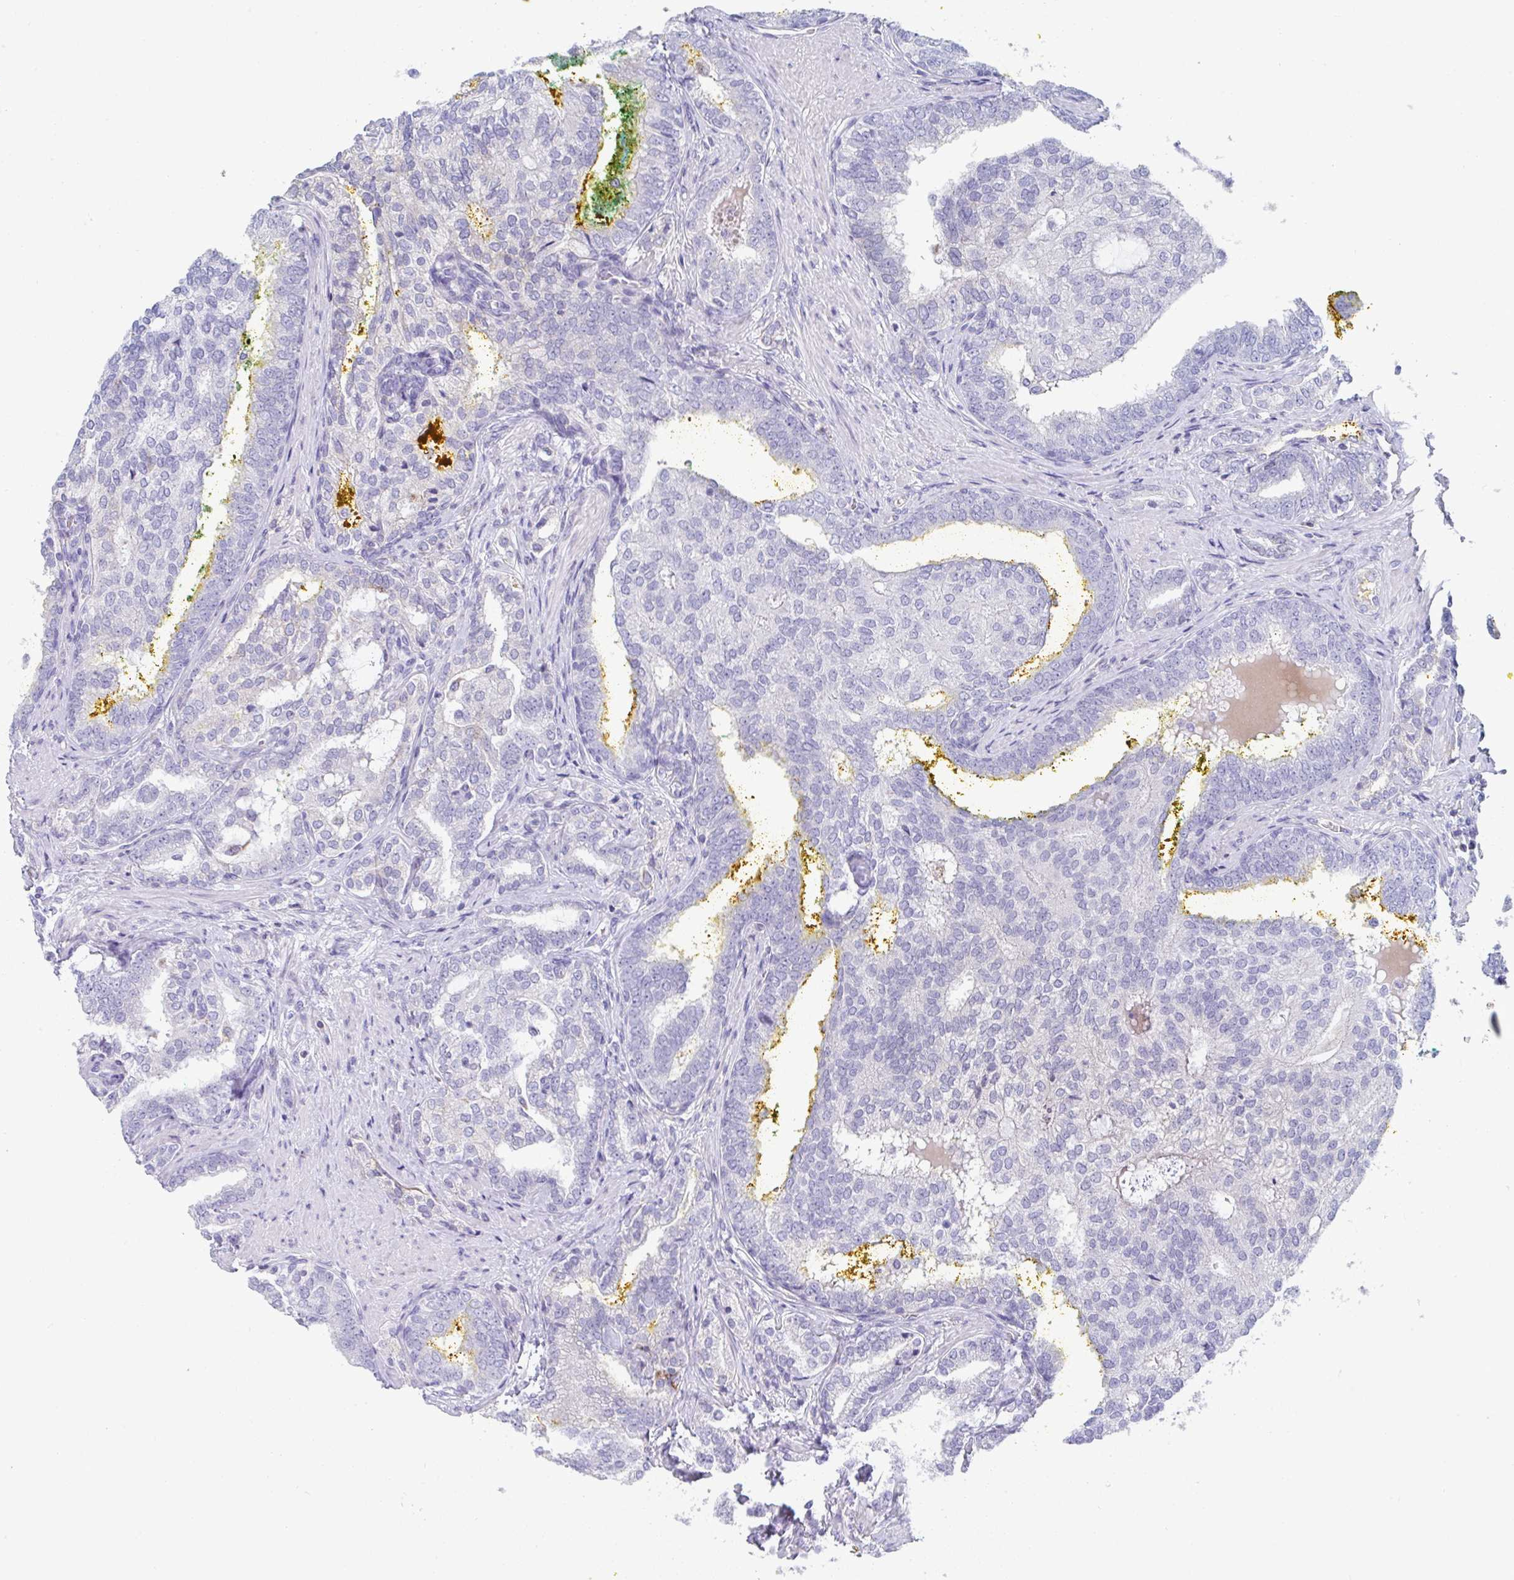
{"staining": {"intensity": "negative", "quantity": "none", "location": "none"}, "tissue": "prostate cancer", "cell_type": "Tumor cells", "image_type": "cancer", "snomed": [{"axis": "morphology", "description": "Adenocarcinoma, High grade"}, {"axis": "topography", "description": "Prostate"}], "caption": "This is an IHC histopathology image of prostate high-grade adenocarcinoma. There is no positivity in tumor cells.", "gene": "MGAM2", "patient": {"sex": "male", "age": 72}}